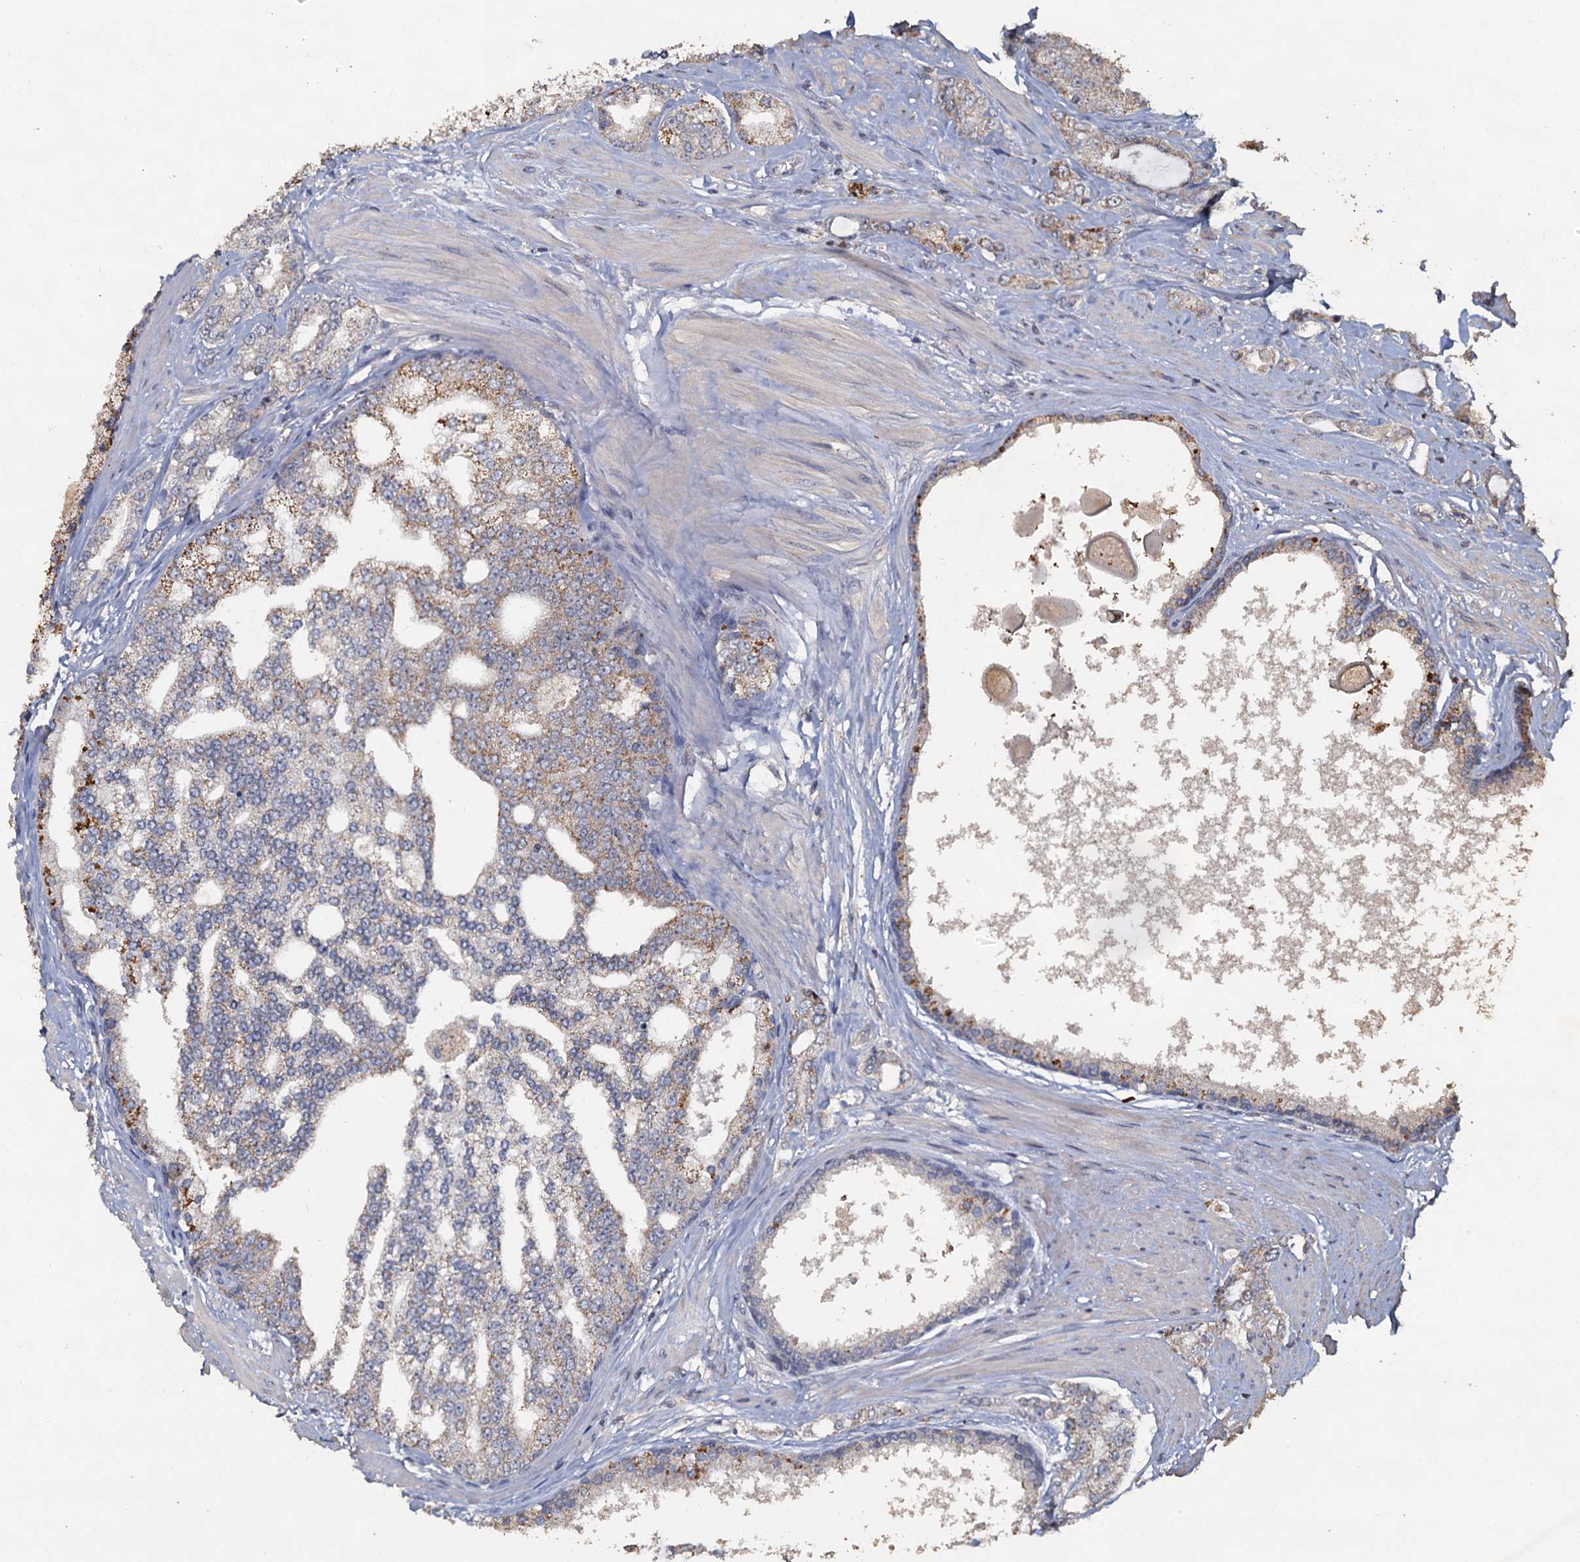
{"staining": {"intensity": "weak", "quantity": "<25%", "location": "cytoplasmic/membranous"}, "tissue": "prostate cancer", "cell_type": "Tumor cells", "image_type": "cancer", "snomed": [{"axis": "morphology", "description": "Adenocarcinoma, High grade"}, {"axis": "topography", "description": "Prostate"}], "caption": "This is an immunohistochemistry (IHC) histopathology image of human prostate cancer. There is no expression in tumor cells.", "gene": "CCDC61", "patient": {"sex": "male", "age": 64}}